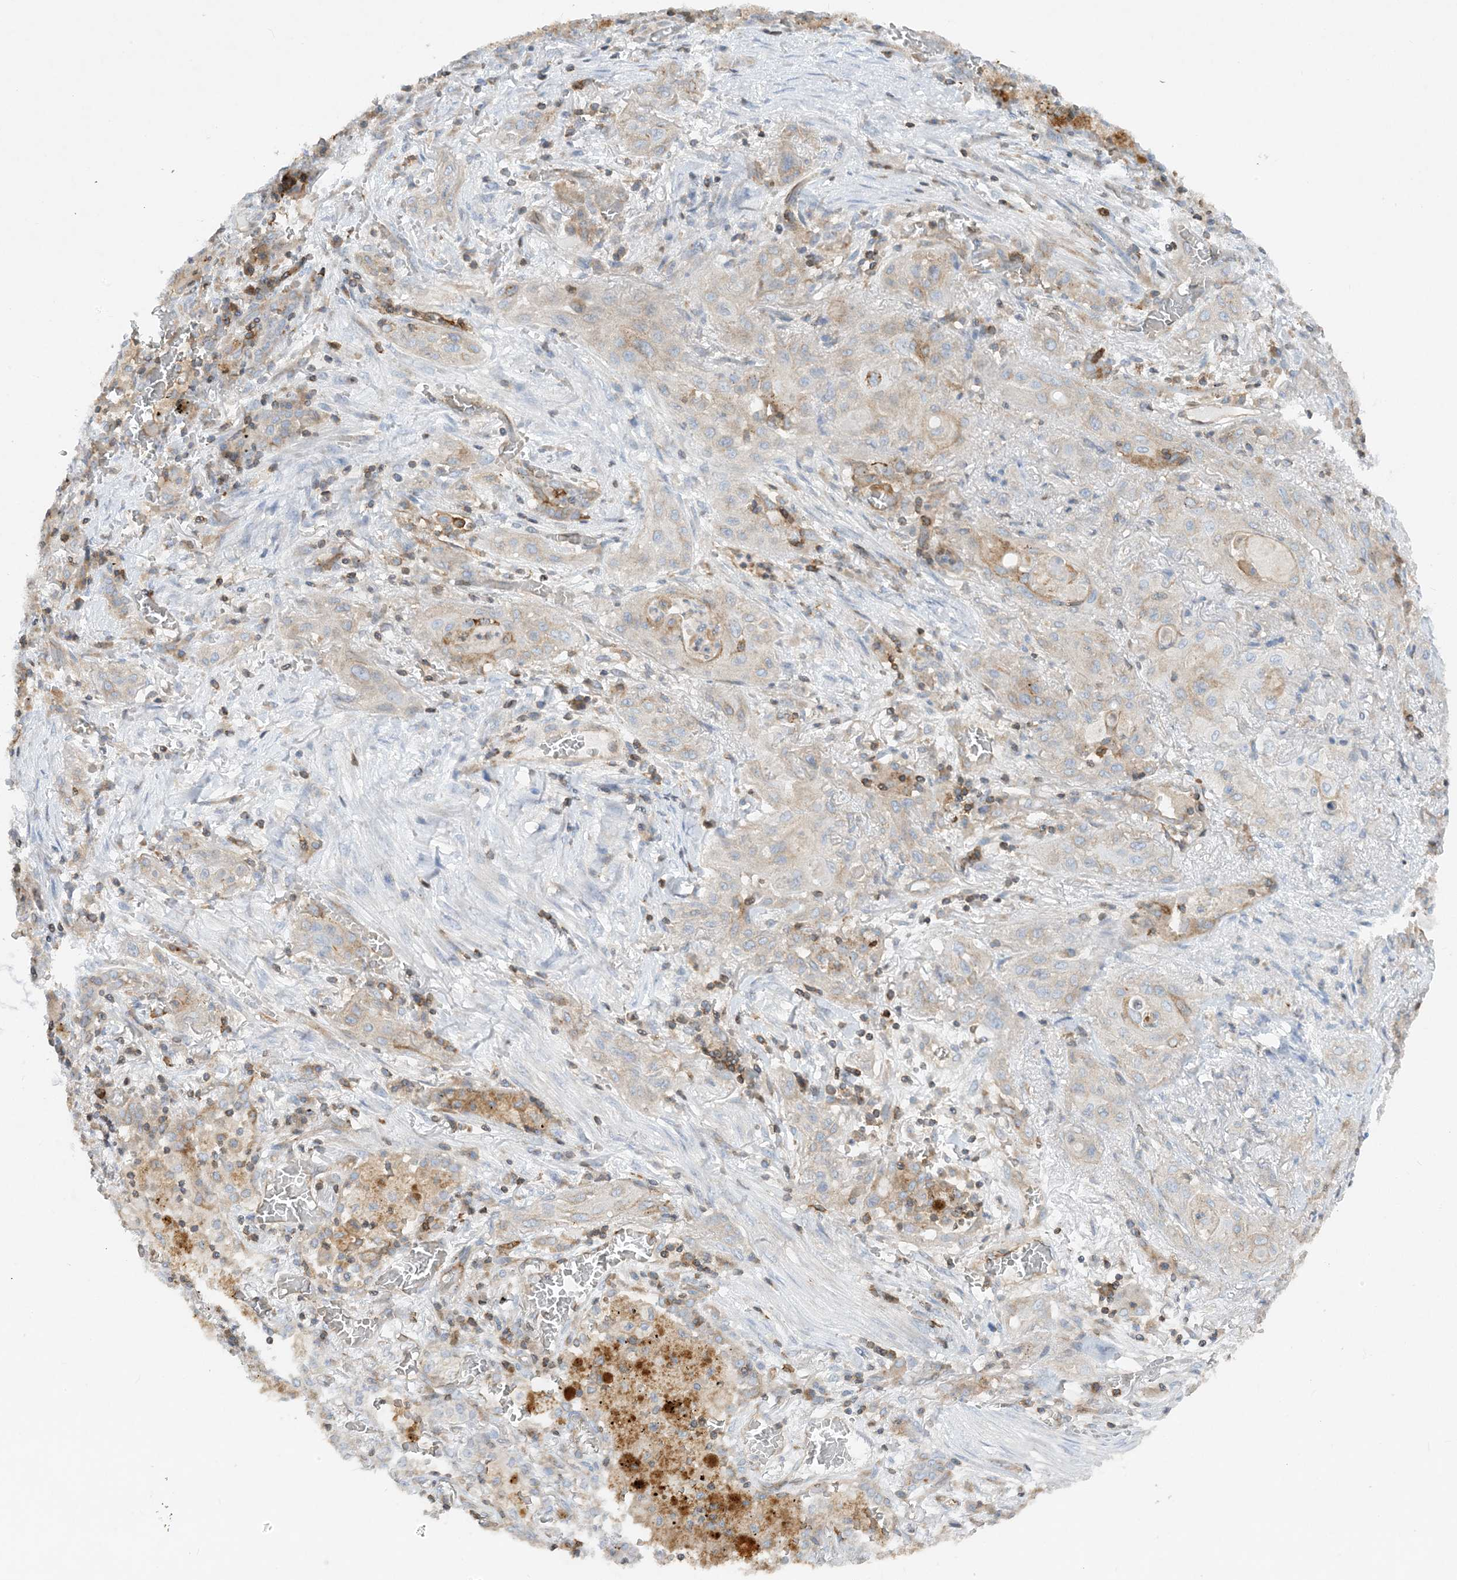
{"staining": {"intensity": "weak", "quantity": "<25%", "location": "cytoplasmic/membranous"}, "tissue": "lung cancer", "cell_type": "Tumor cells", "image_type": "cancer", "snomed": [{"axis": "morphology", "description": "Squamous cell carcinoma, NOS"}, {"axis": "topography", "description": "Lung"}], "caption": "This image is of lung cancer (squamous cell carcinoma) stained with immunohistochemistry to label a protein in brown with the nuclei are counter-stained blue. There is no positivity in tumor cells. Brightfield microscopy of immunohistochemistry (IHC) stained with DAB (brown) and hematoxylin (blue), captured at high magnification.", "gene": "HLA-E", "patient": {"sex": "female", "age": 47}}